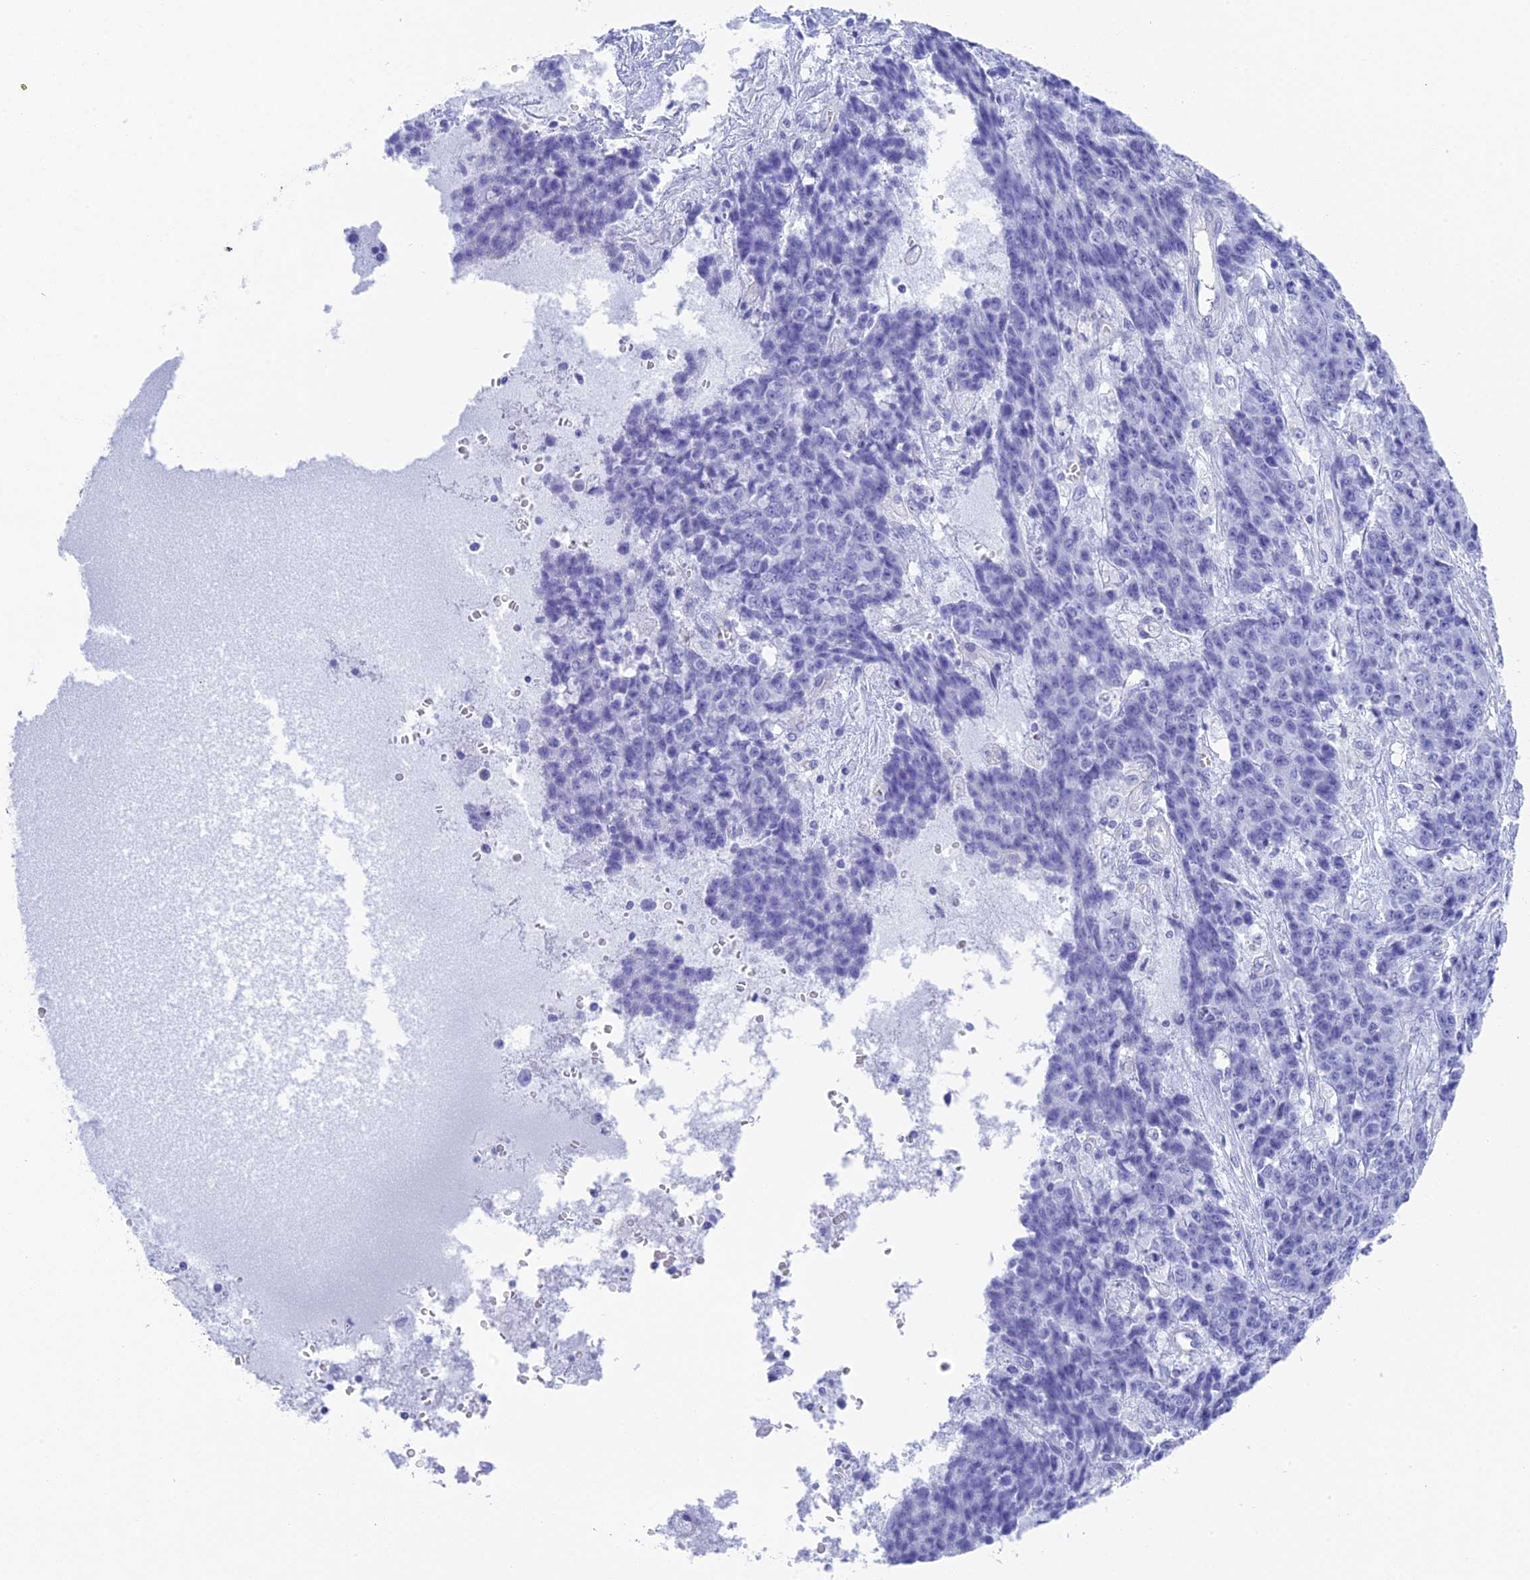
{"staining": {"intensity": "negative", "quantity": "none", "location": "none"}, "tissue": "ovarian cancer", "cell_type": "Tumor cells", "image_type": "cancer", "snomed": [{"axis": "morphology", "description": "Carcinoma, endometroid"}, {"axis": "topography", "description": "Ovary"}], "caption": "Immunohistochemistry (IHC) of ovarian endometroid carcinoma displays no positivity in tumor cells.", "gene": "TACSTD2", "patient": {"sex": "female", "age": 42}}